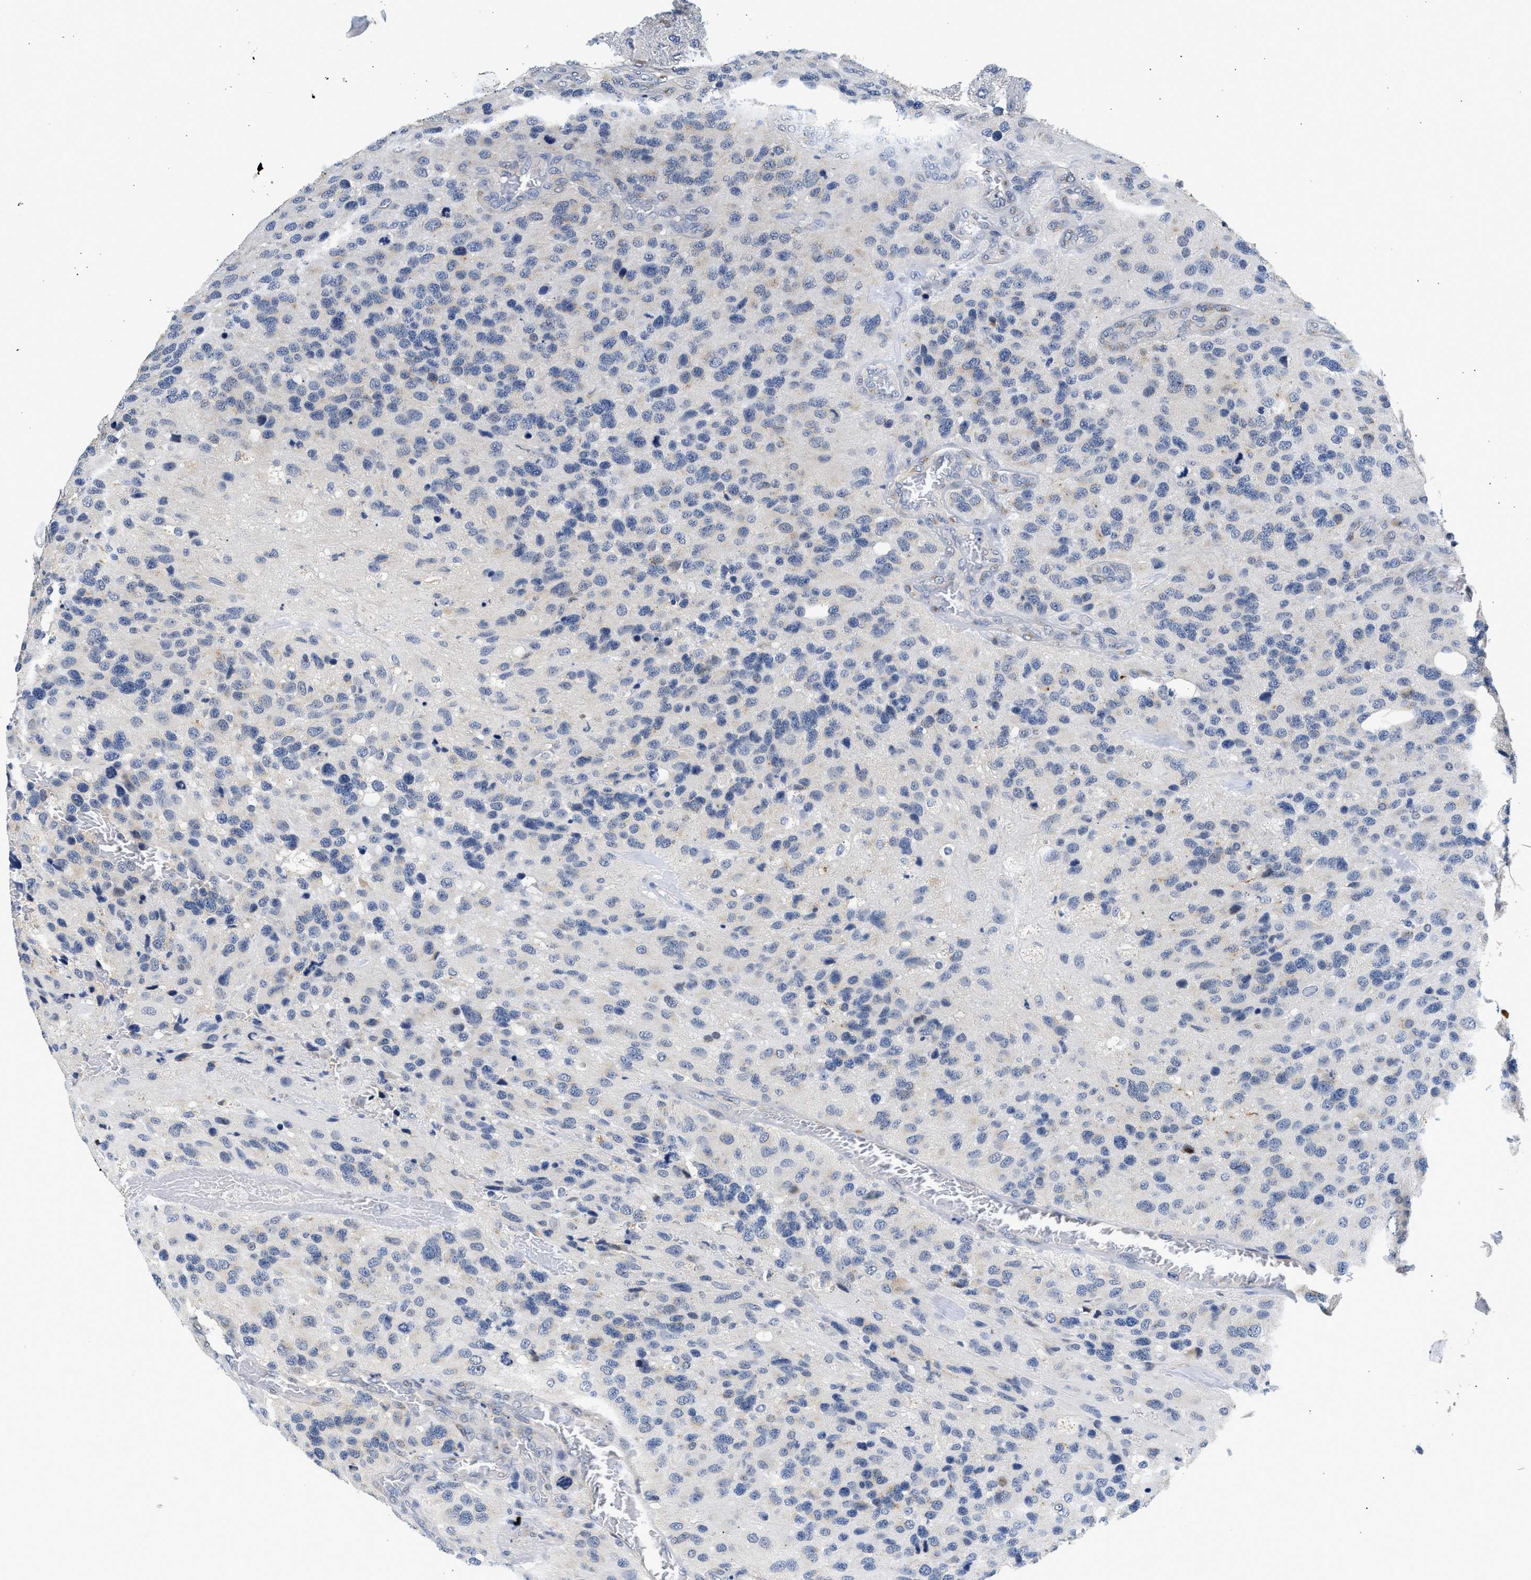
{"staining": {"intensity": "negative", "quantity": "none", "location": "none"}, "tissue": "glioma", "cell_type": "Tumor cells", "image_type": "cancer", "snomed": [{"axis": "morphology", "description": "Glioma, malignant, High grade"}, {"axis": "topography", "description": "Brain"}], "caption": "A photomicrograph of human glioma is negative for staining in tumor cells.", "gene": "PPM1L", "patient": {"sex": "female", "age": 58}}